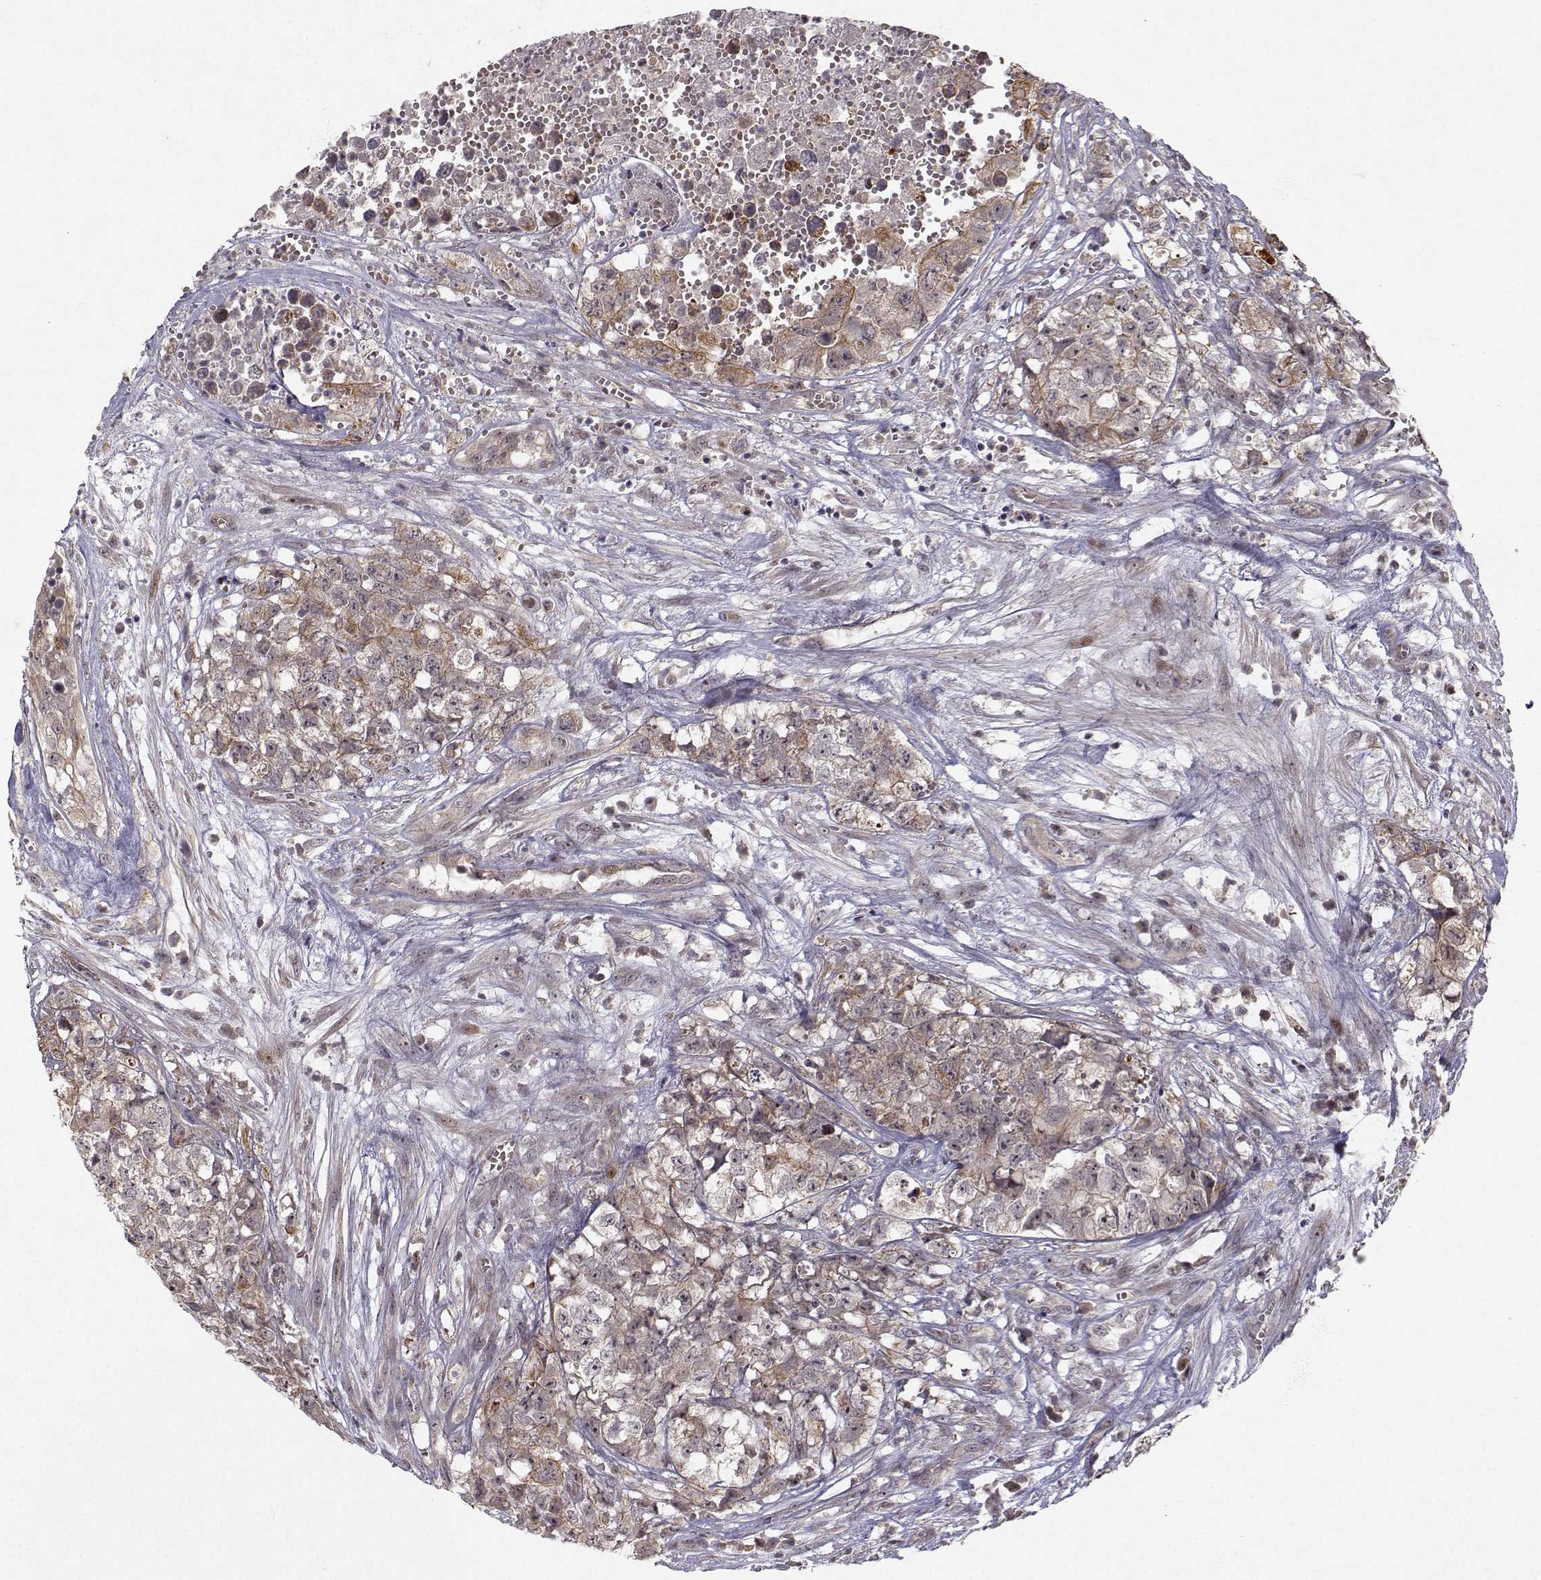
{"staining": {"intensity": "moderate", "quantity": "25%-75%", "location": "cytoplasmic/membranous"}, "tissue": "testis cancer", "cell_type": "Tumor cells", "image_type": "cancer", "snomed": [{"axis": "morphology", "description": "Seminoma, NOS"}, {"axis": "morphology", "description": "Carcinoma, Embryonal, NOS"}, {"axis": "topography", "description": "Testis"}], "caption": "Brown immunohistochemical staining in testis cancer (seminoma) shows moderate cytoplasmic/membranous expression in about 25%-75% of tumor cells.", "gene": "APC", "patient": {"sex": "male", "age": 22}}